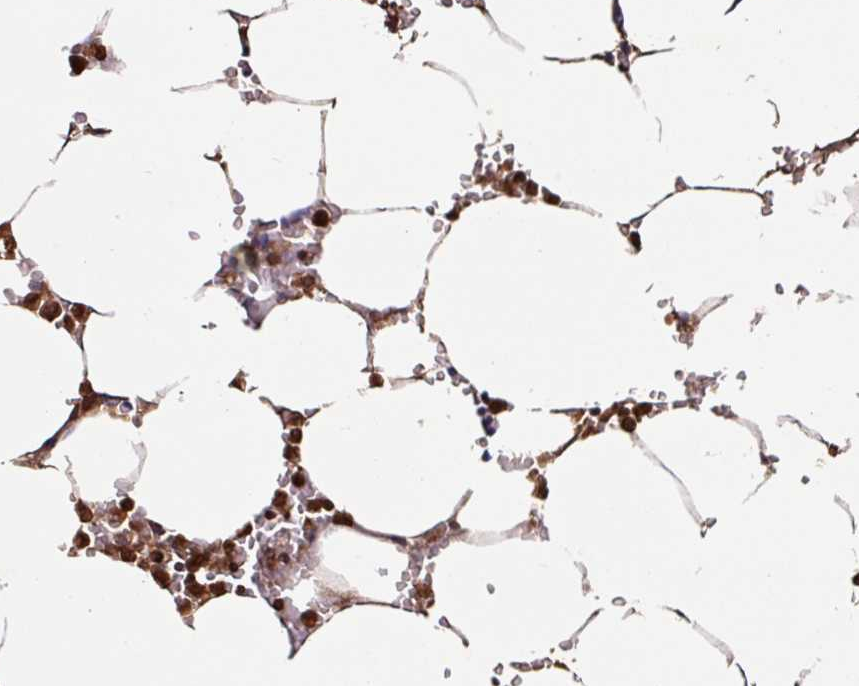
{"staining": {"intensity": "strong", "quantity": ">75%", "location": "cytoplasmic/membranous,nuclear"}, "tissue": "bone marrow", "cell_type": "Hematopoietic cells", "image_type": "normal", "snomed": [{"axis": "morphology", "description": "Normal tissue, NOS"}, {"axis": "topography", "description": "Bone marrow"}], "caption": "Bone marrow stained with a brown dye exhibits strong cytoplasmic/membranous,nuclear positive staining in about >75% of hematopoietic cells.", "gene": "ARHGDIB", "patient": {"sex": "male", "age": 70}}